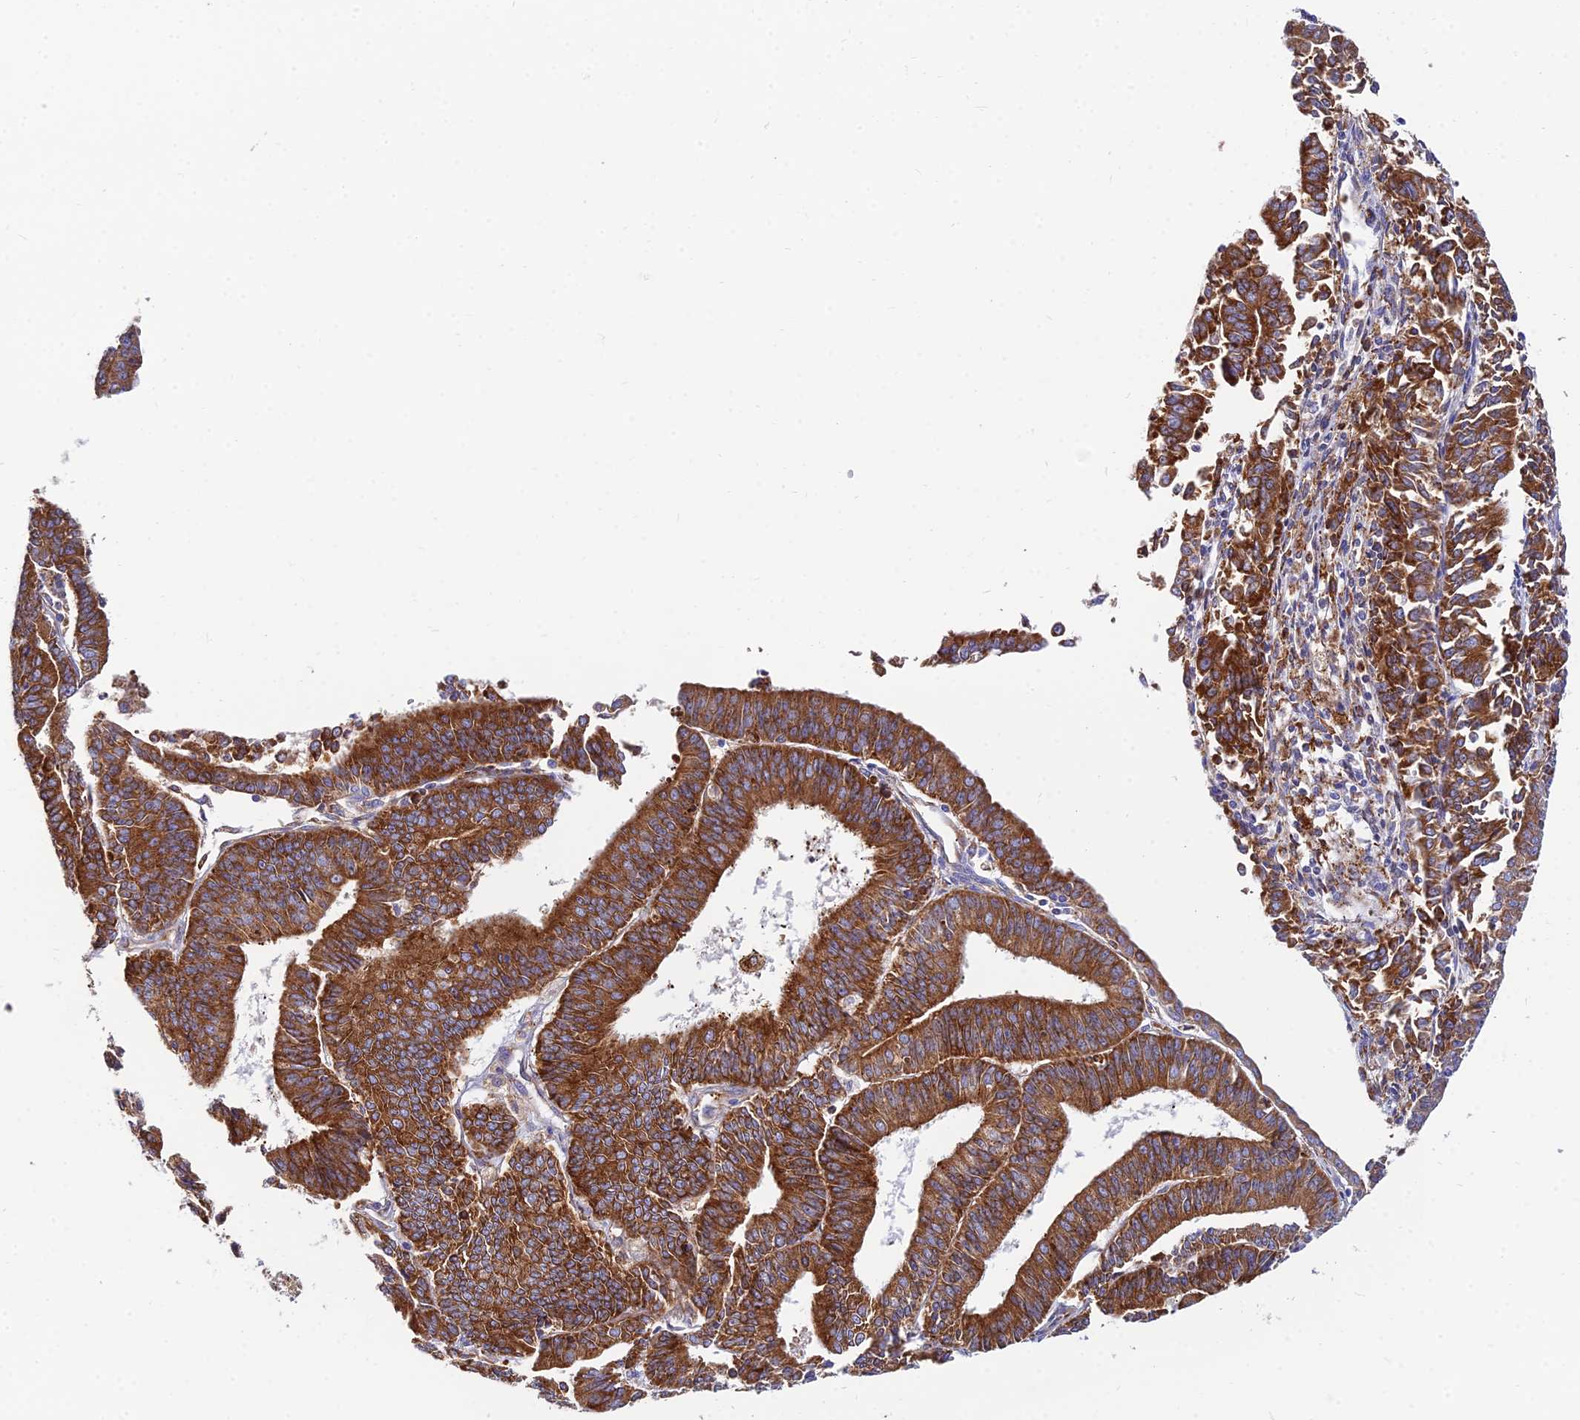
{"staining": {"intensity": "strong", "quantity": ">75%", "location": "cytoplasmic/membranous"}, "tissue": "endometrial cancer", "cell_type": "Tumor cells", "image_type": "cancer", "snomed": [{"axis": "morphology", "description": "Adenocarcinoma, NOS"}, {"axis": "topography", "description": "Endometrium"}], "caption": "Protein staining displays strong cytoplasmic/membranous expression in approximately >75% of tumor cells in endometrial cancer.", "gene": "CCT6B", "patient": {"sex": "female", "age": 73}}